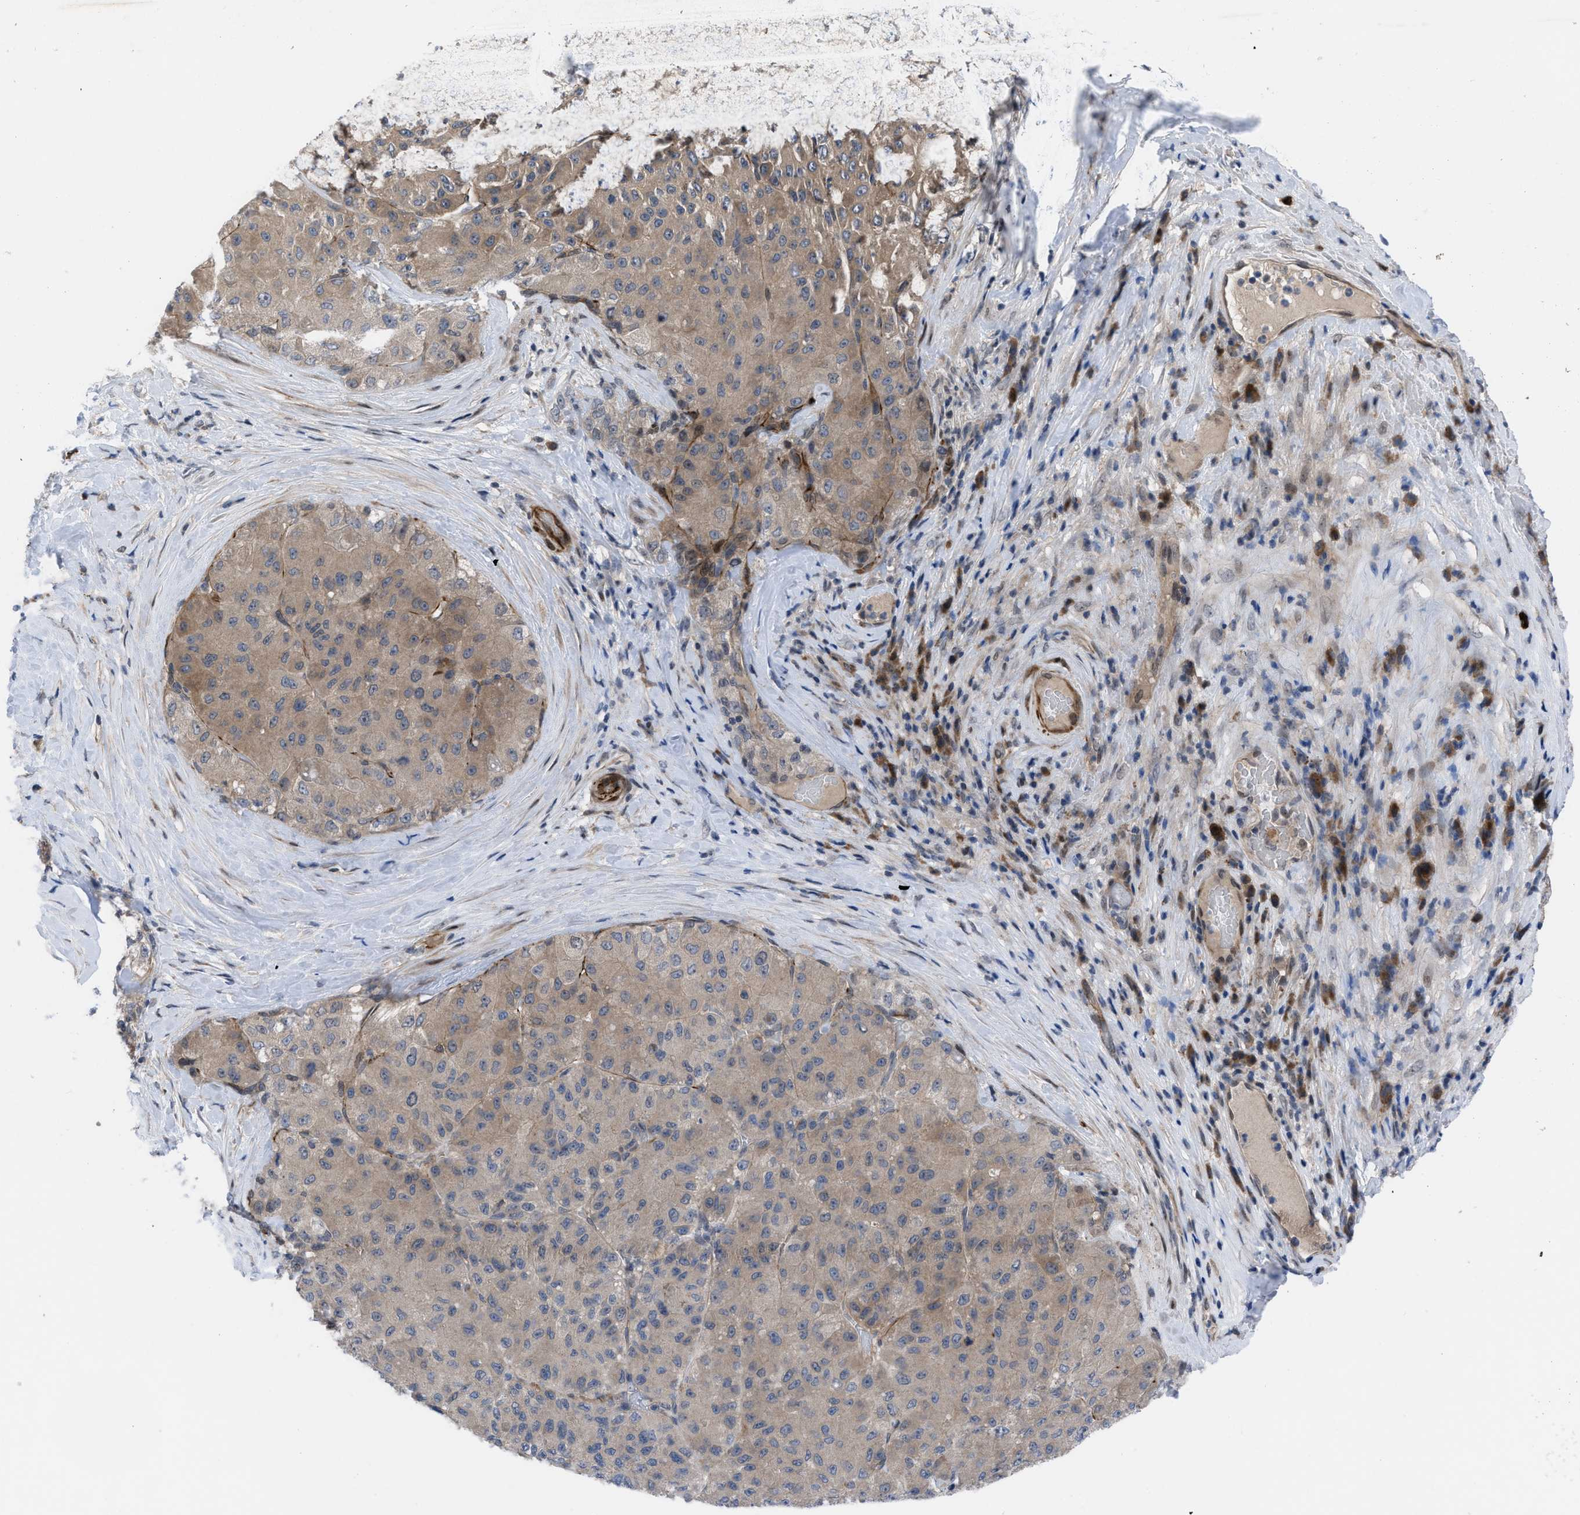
{"staining": {"intensity": "moderate", "quantity": ">75%", "location": "cytoplasmic/membranous"}, "tissue": "liver cancer", "cell_type": "Tumor cells", "image_type": "cancer", "snomed": [{"axis": "morphology", "description": "Carcinoma, Hepatocellular, NOS"}, {"axis": "topography", "description": "Liver"}], "caption": "Immunohistochemical staining of human liver cancer demonstrates medium levels of moderate cytoplasmic/membranous protein staining in approximately >75% of tumor cells.", "gene": "IL17RE", "patient": {"sex": "male", "age": 80}}